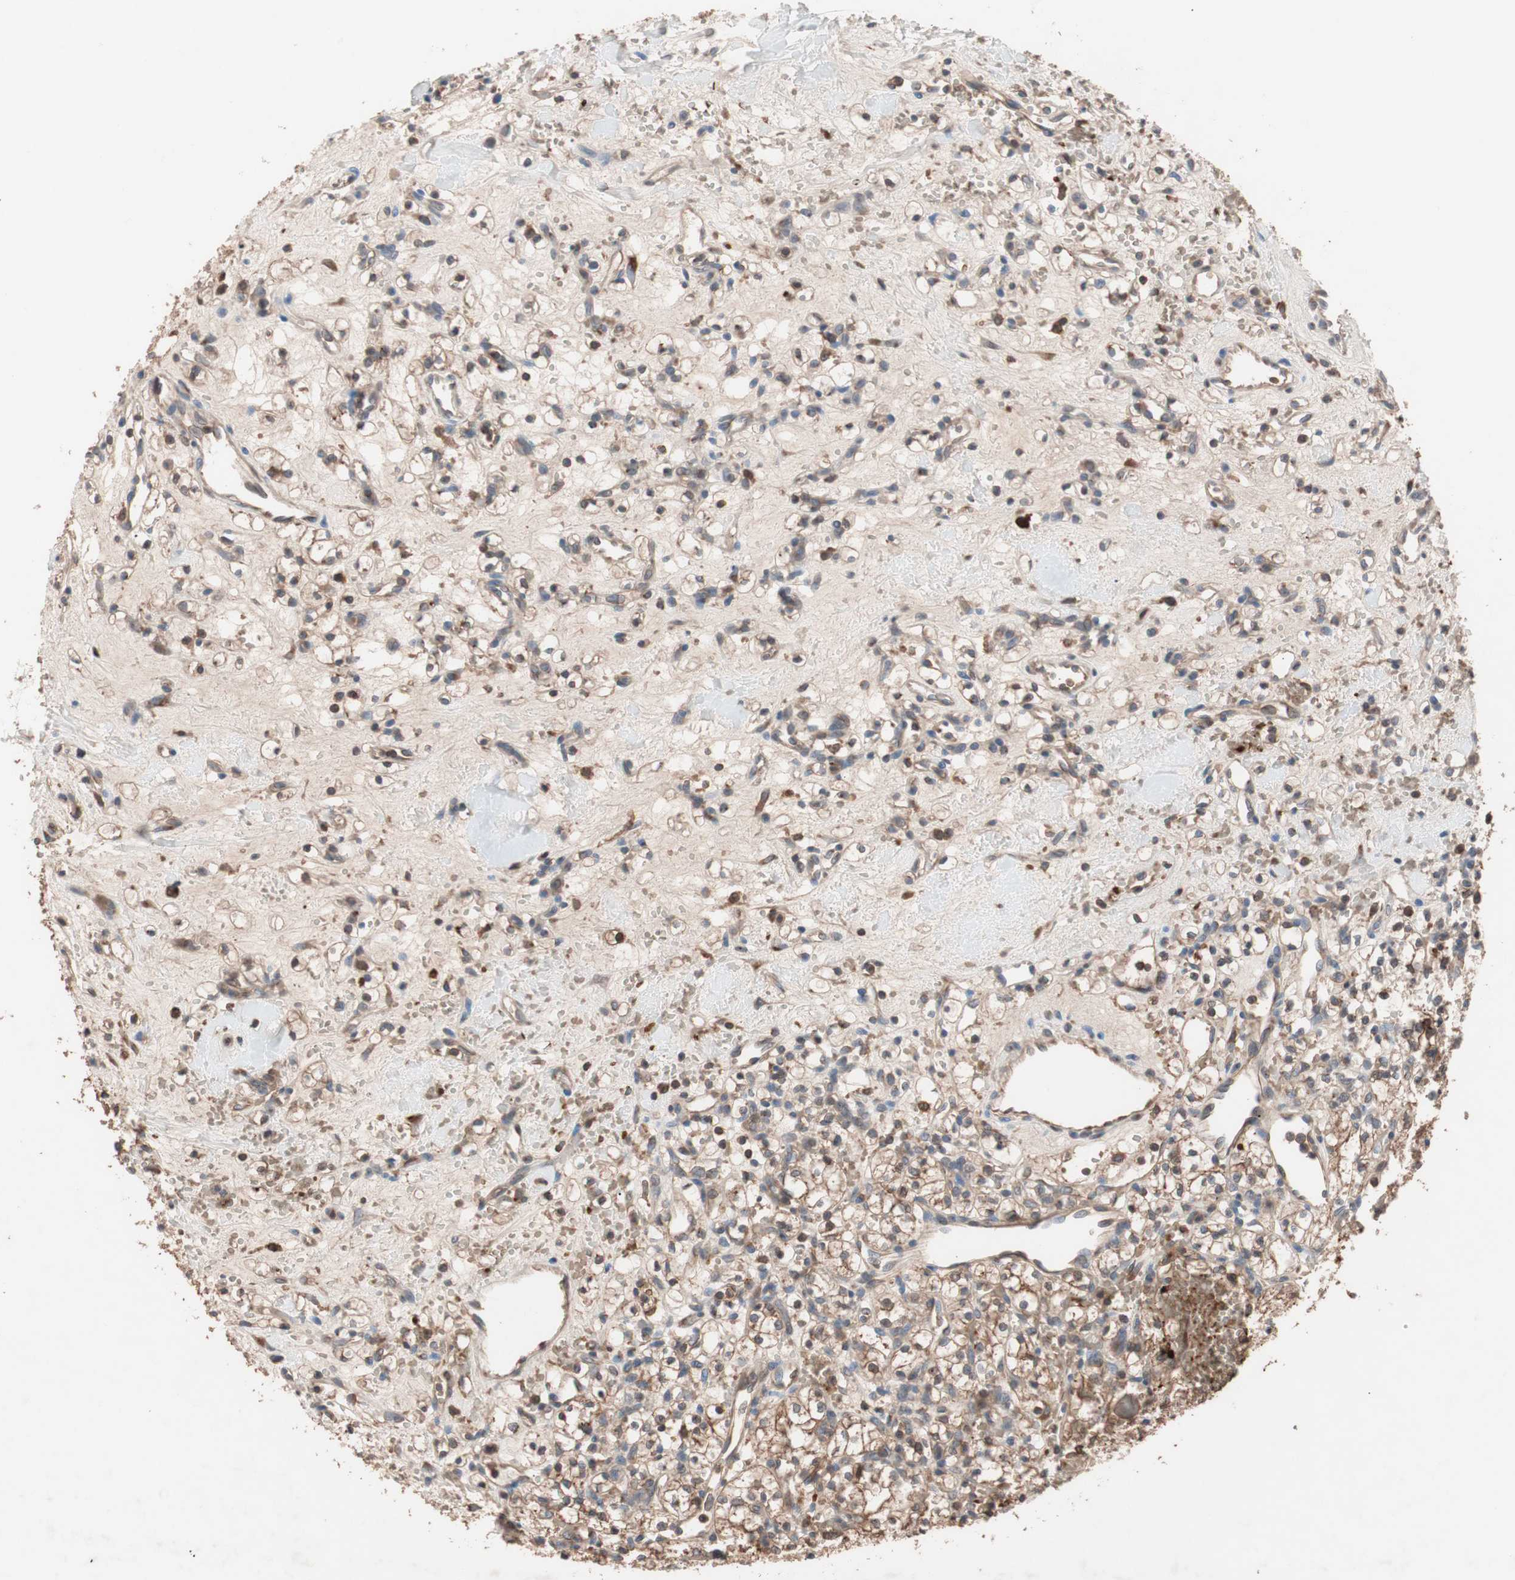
{"staining": {"intensity": "moderate", "quantity": ">75%", "location": "cytoplasmic/membranous"}, "tissue": "renal cancer", "cell_type": "Tumor cells", "image_type": "cancer", "snomed": [{"axis": "morphology", "description": "Adenocarcinoma, NOS"}, {"axis": "topography", "description": "Kidney"}], "caption": "Protein staining of adenocarcinoma (renal) tissue displays moderate cytoplasmic/membranous expression in about >75% of tumor cells.", "gene": "GLYCTK", "patient": {"sex": "female", "age": 60}}